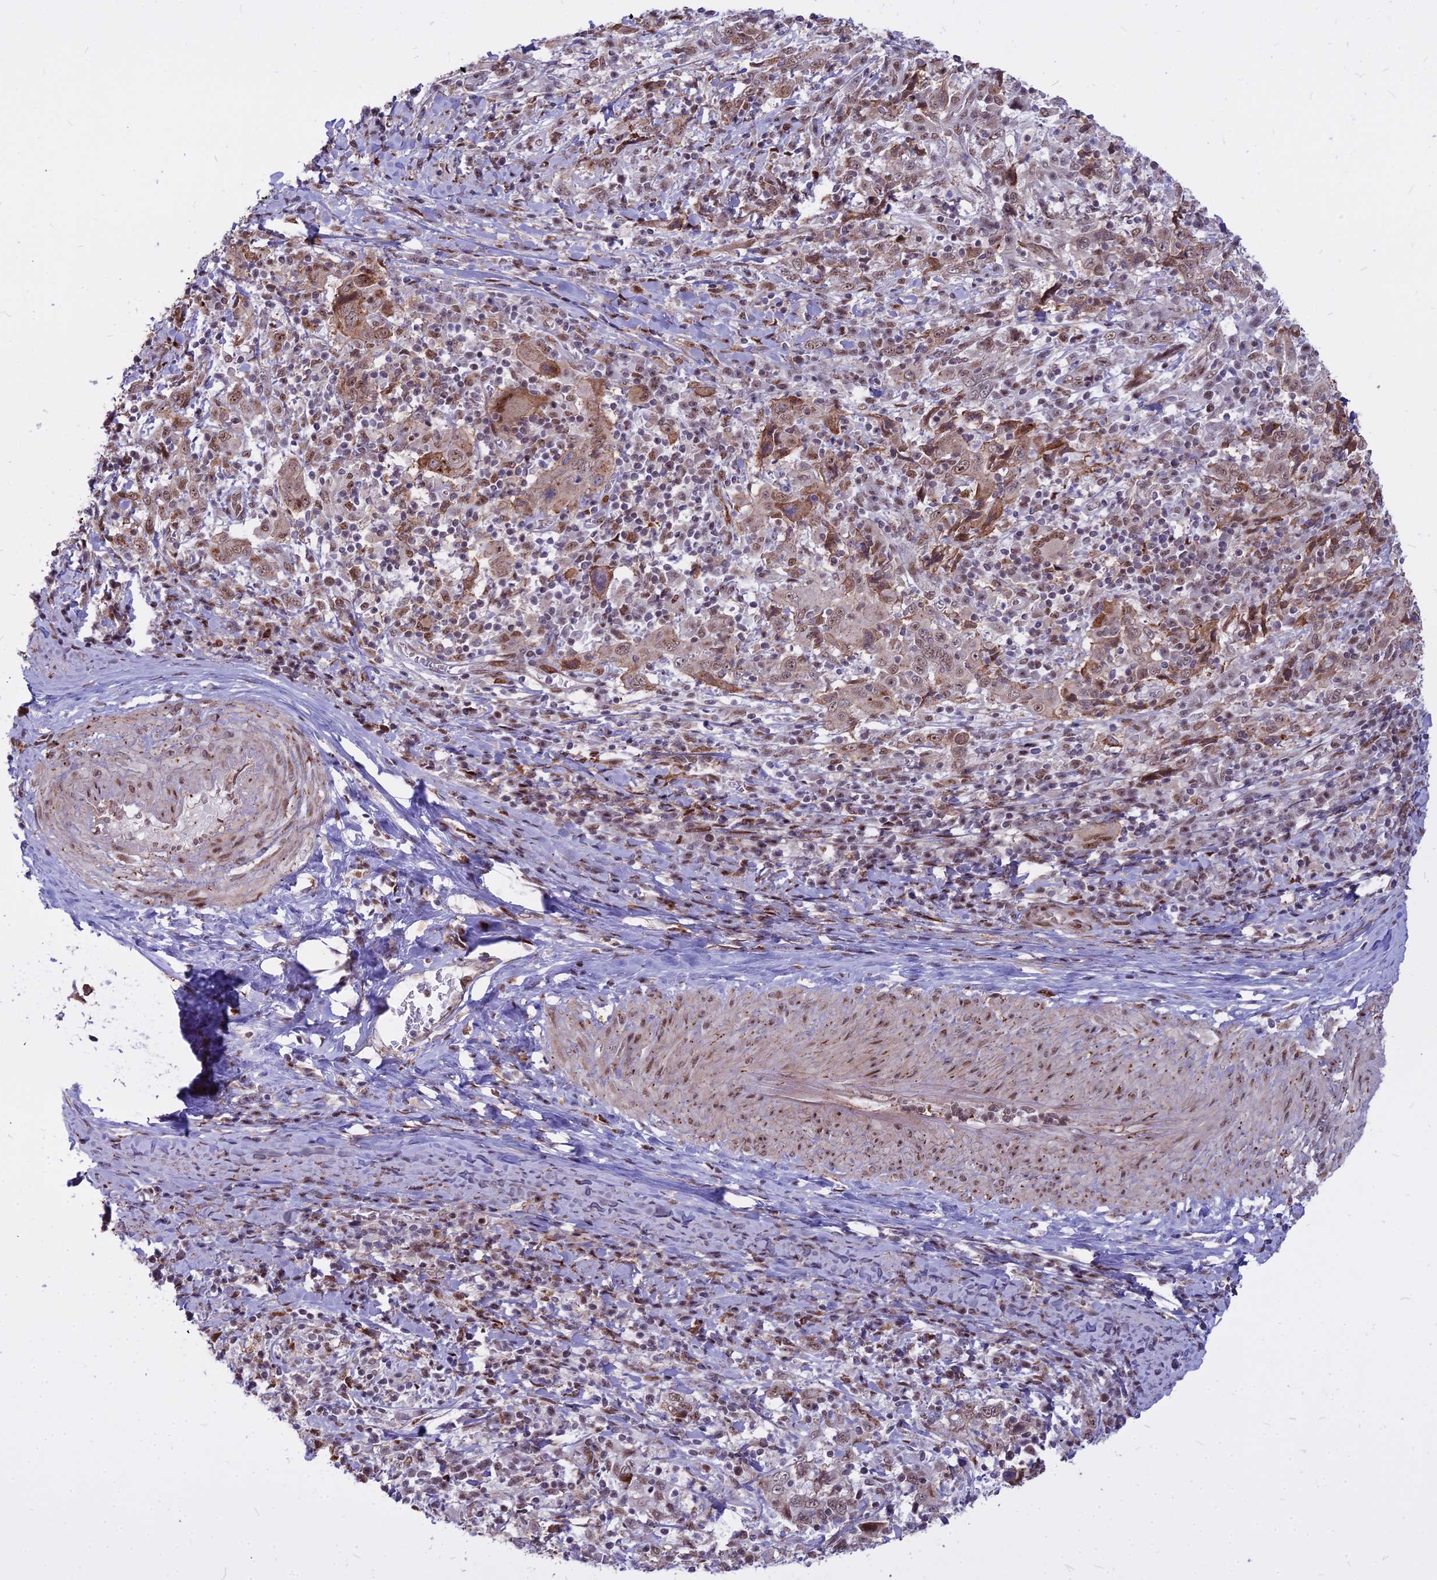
{"staining": {"intensity": "moderate", "quantity": ">75%", "location": "cytoplasmic/membranous,nuclear"}, "tissue": "cervical cancer", "cell_type": "Tumor cells", "image_type": "cancer", "snomed": [{"axis": "morphology", "description": "Squamous cell carcinoma, NOS"}, {"axis": "topography", "description": "Cervix"}], "caption": "This is a histology image of immunohistochemistry (IHC) staining of cervical cancer, which shows moderate expression in the cytoplasmic/membranous and nuclear of tumor cells.", "gene": "ALG10", "patient": {"sex": "female", "age": 46}}